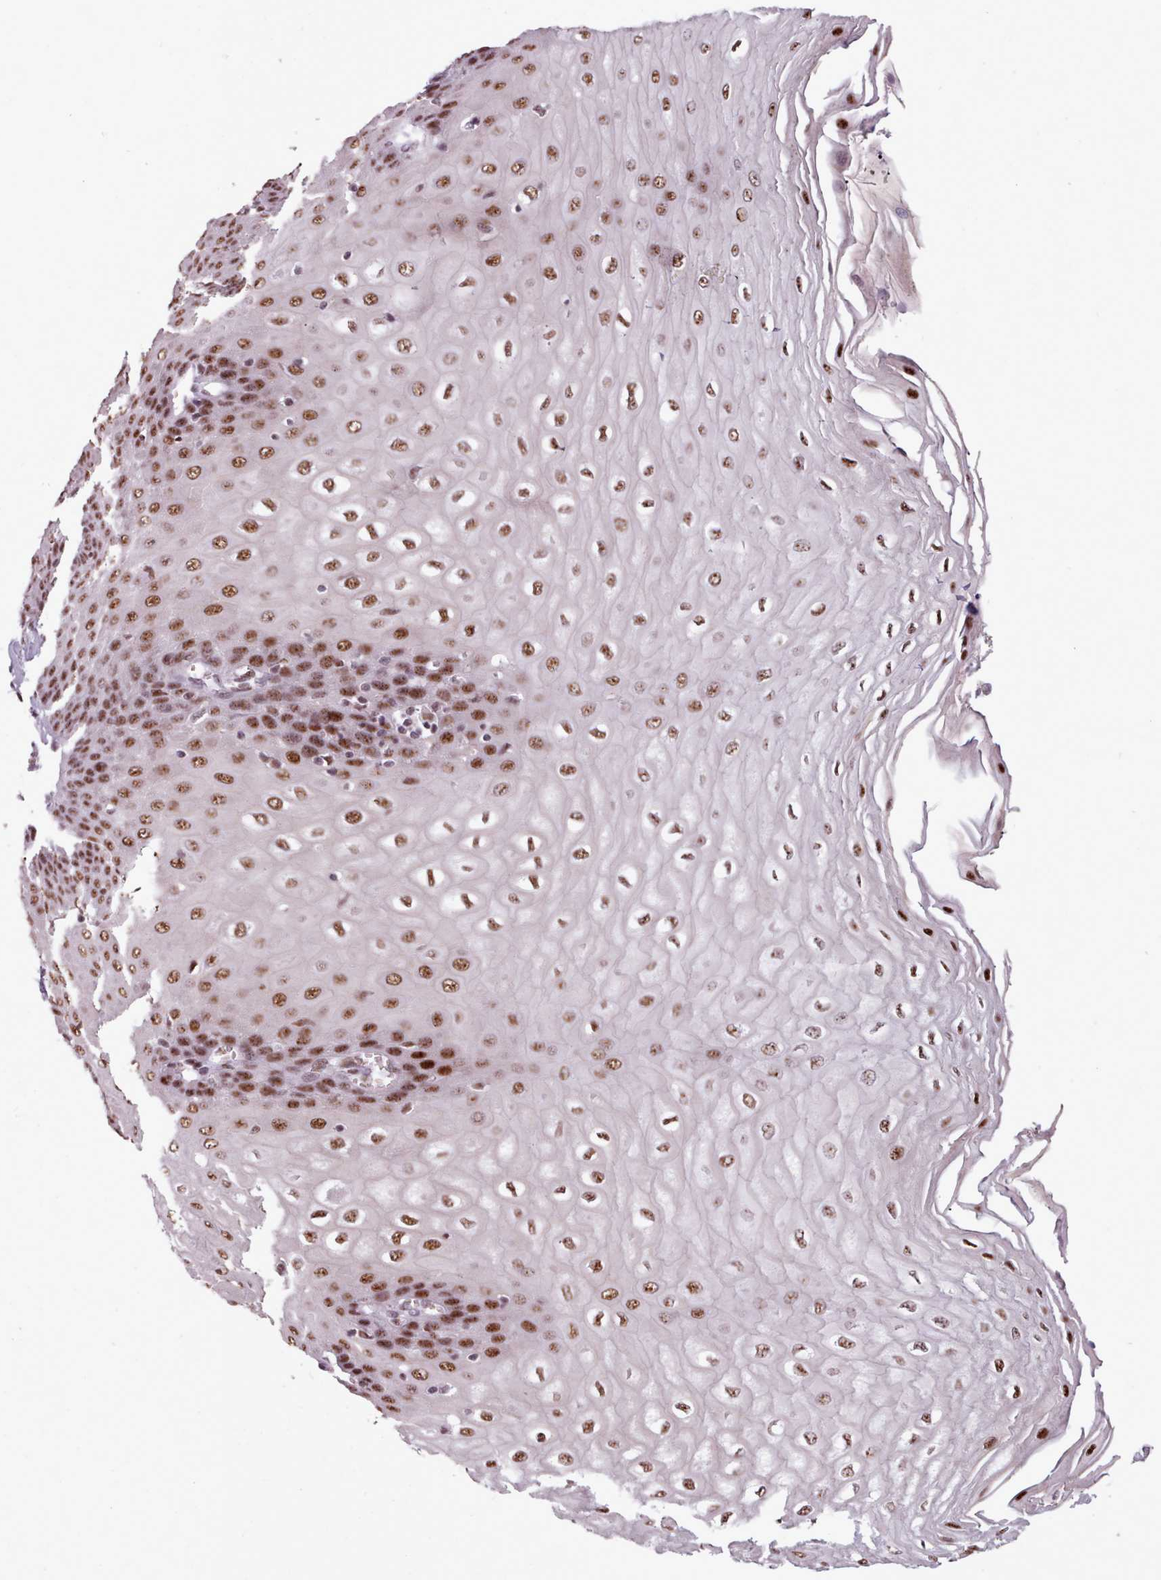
{"staining": {"intensity": "strong", "quantity": ">75%", "location": "nuclear"}, "tissue": "esophagus", "cell_type": "Squamous epithelial cells", "image_type": "normal", "snomed": [{"axis": "morphology", "description": "Normal tissue, NOS"}, {"axis": "topography", "description": "Esophagus"}], "caption": "An IHC photomicrograph of benign tissue is shown. Protein staining in brown labels strong nuclear positivity in esophagus within squamous epithelial cells. The protein is shown in brown color, while the nuclei are stained blue.", "gene": "SRRM1", "patient": {"sex": "male", "age": 60}}